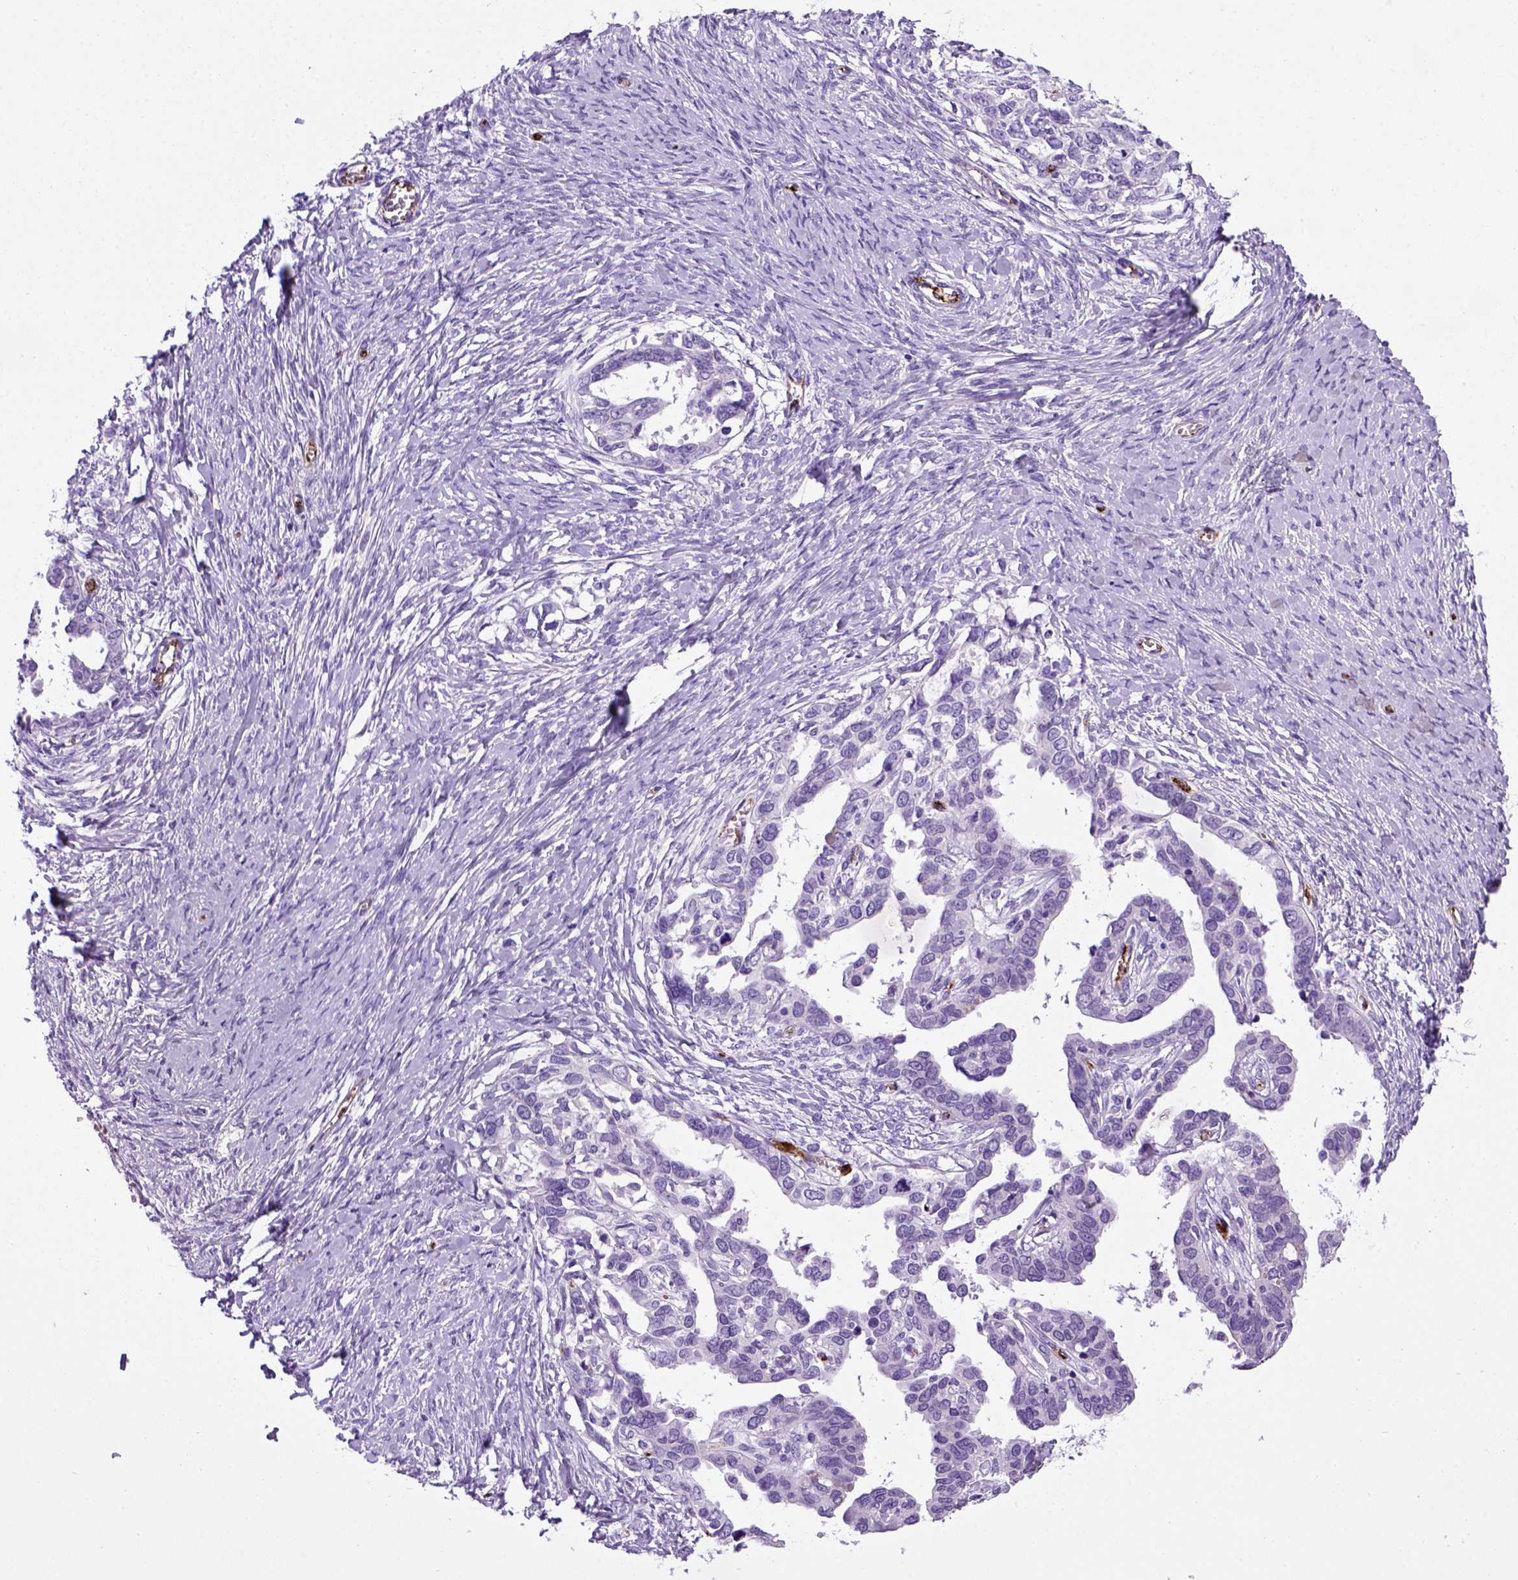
{"staining": {"intensity": "negative", "quantity": "none", "location": "none"}, "tissue": "ovarian cancer", "cell_type": "Tumor cells", "image_type": "cancer", "snomed": [{"axis": "morphology", "description": "Cystadenocarcinoma, serous, NOS"}, {"axis": "topography", "description": "Ovary"}], "caption": "This micrograph is of ovarian serous cystadenocarcinoma stained with immunohistochemistry (IHC) to label a protein in brown with the nuclei are counter-stained blue. There is no expression in tumor cells.", "gene": "VWF", "patient": {"sex": "female", "age": 69}}